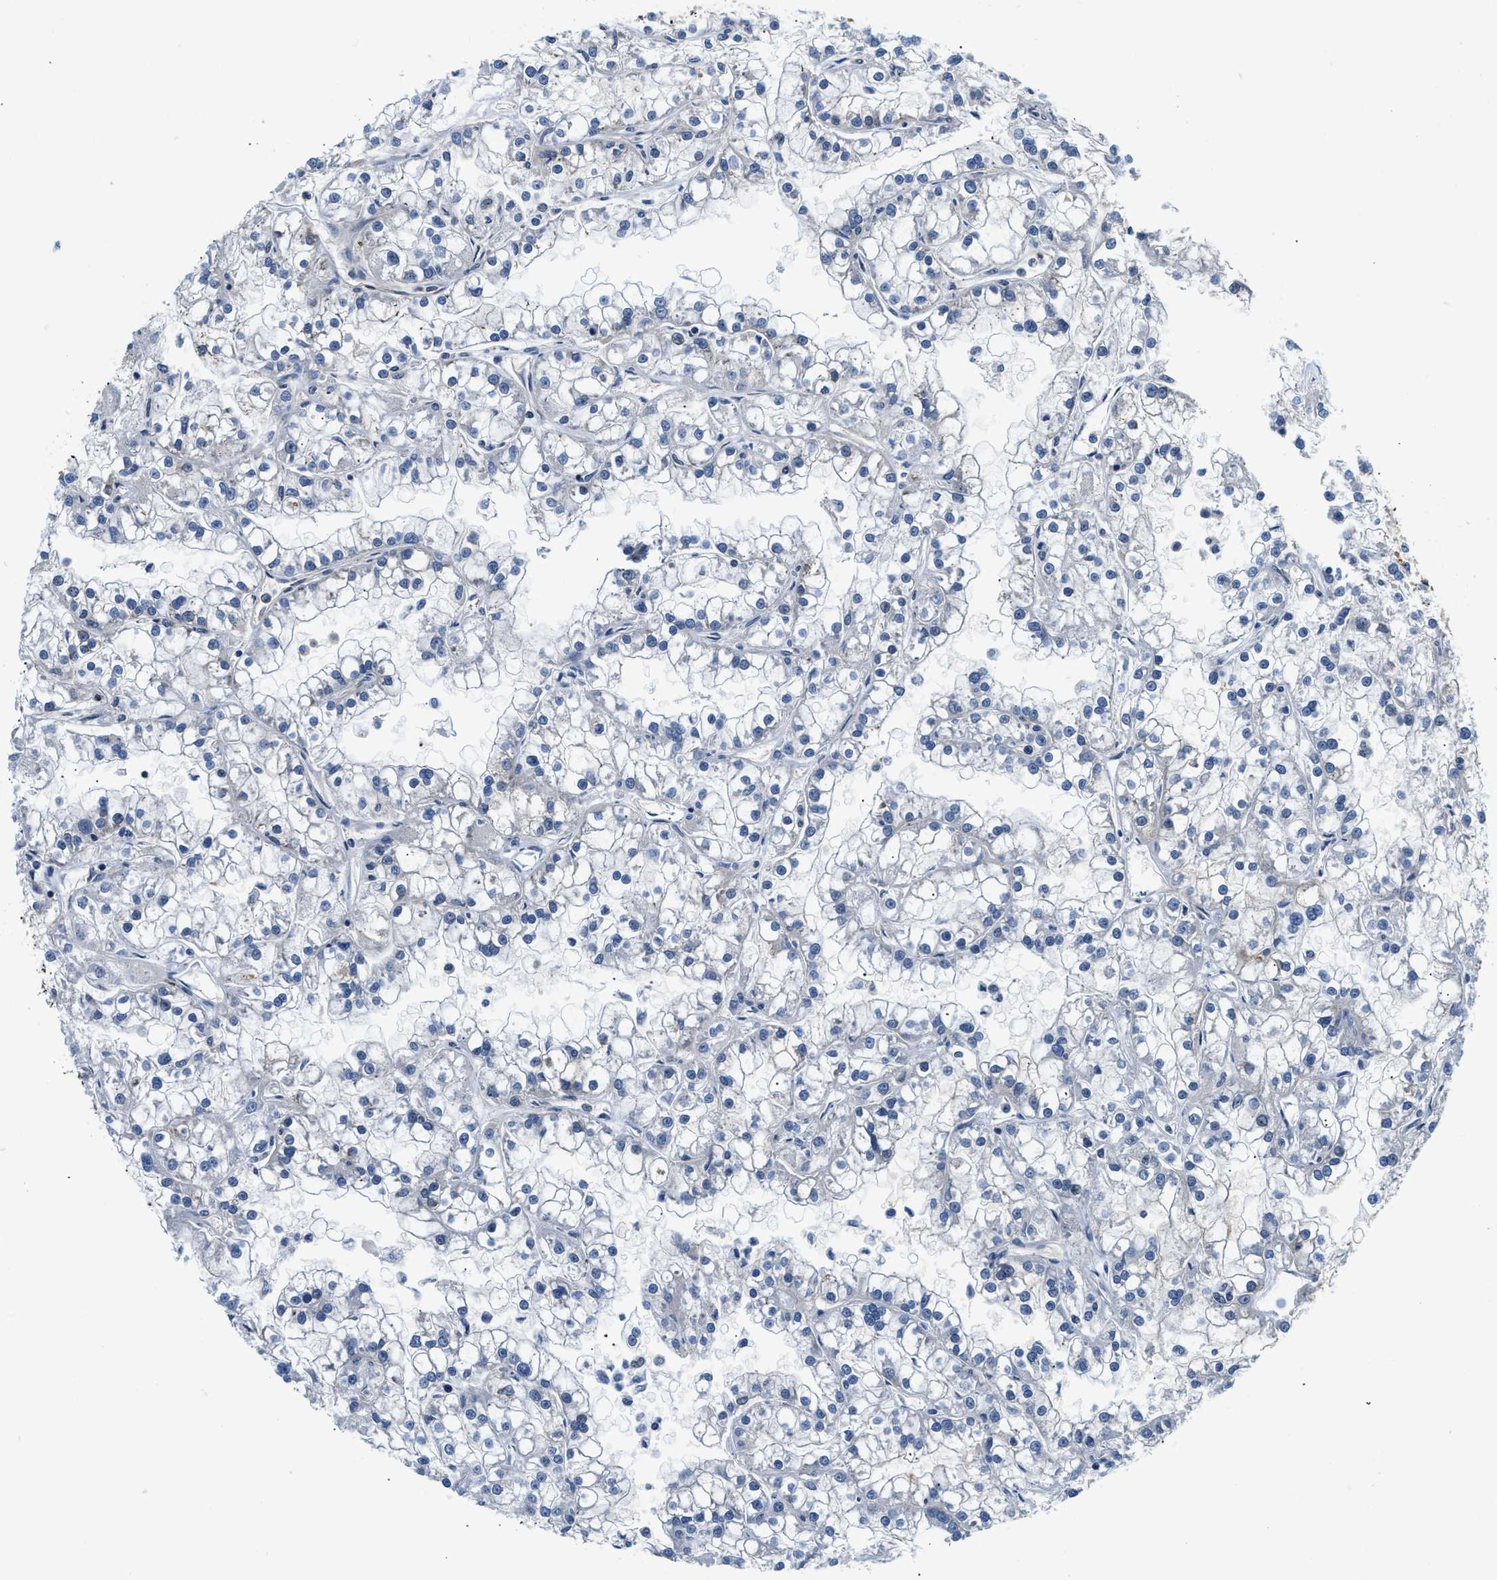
{"staining": {"intensity": "negative", "quantity": "none", "location": "none"}, "tissue": "renal cancer", "cell_type": "Tumor cells", "image_type": "cancer", "snomed": [{"axis": "morphology", "description": "Adenocarcinoma, NOS"}, {"axis": "topography", "description": "Kidney"}], "caption": "A high-resolution photomicrograph shows IHC staining of renal adenocarcinoma, which exhibits no significant expression in tumor cells.", "gene": "BCL7C", "patient": {"sex": "female", "age": 52}}